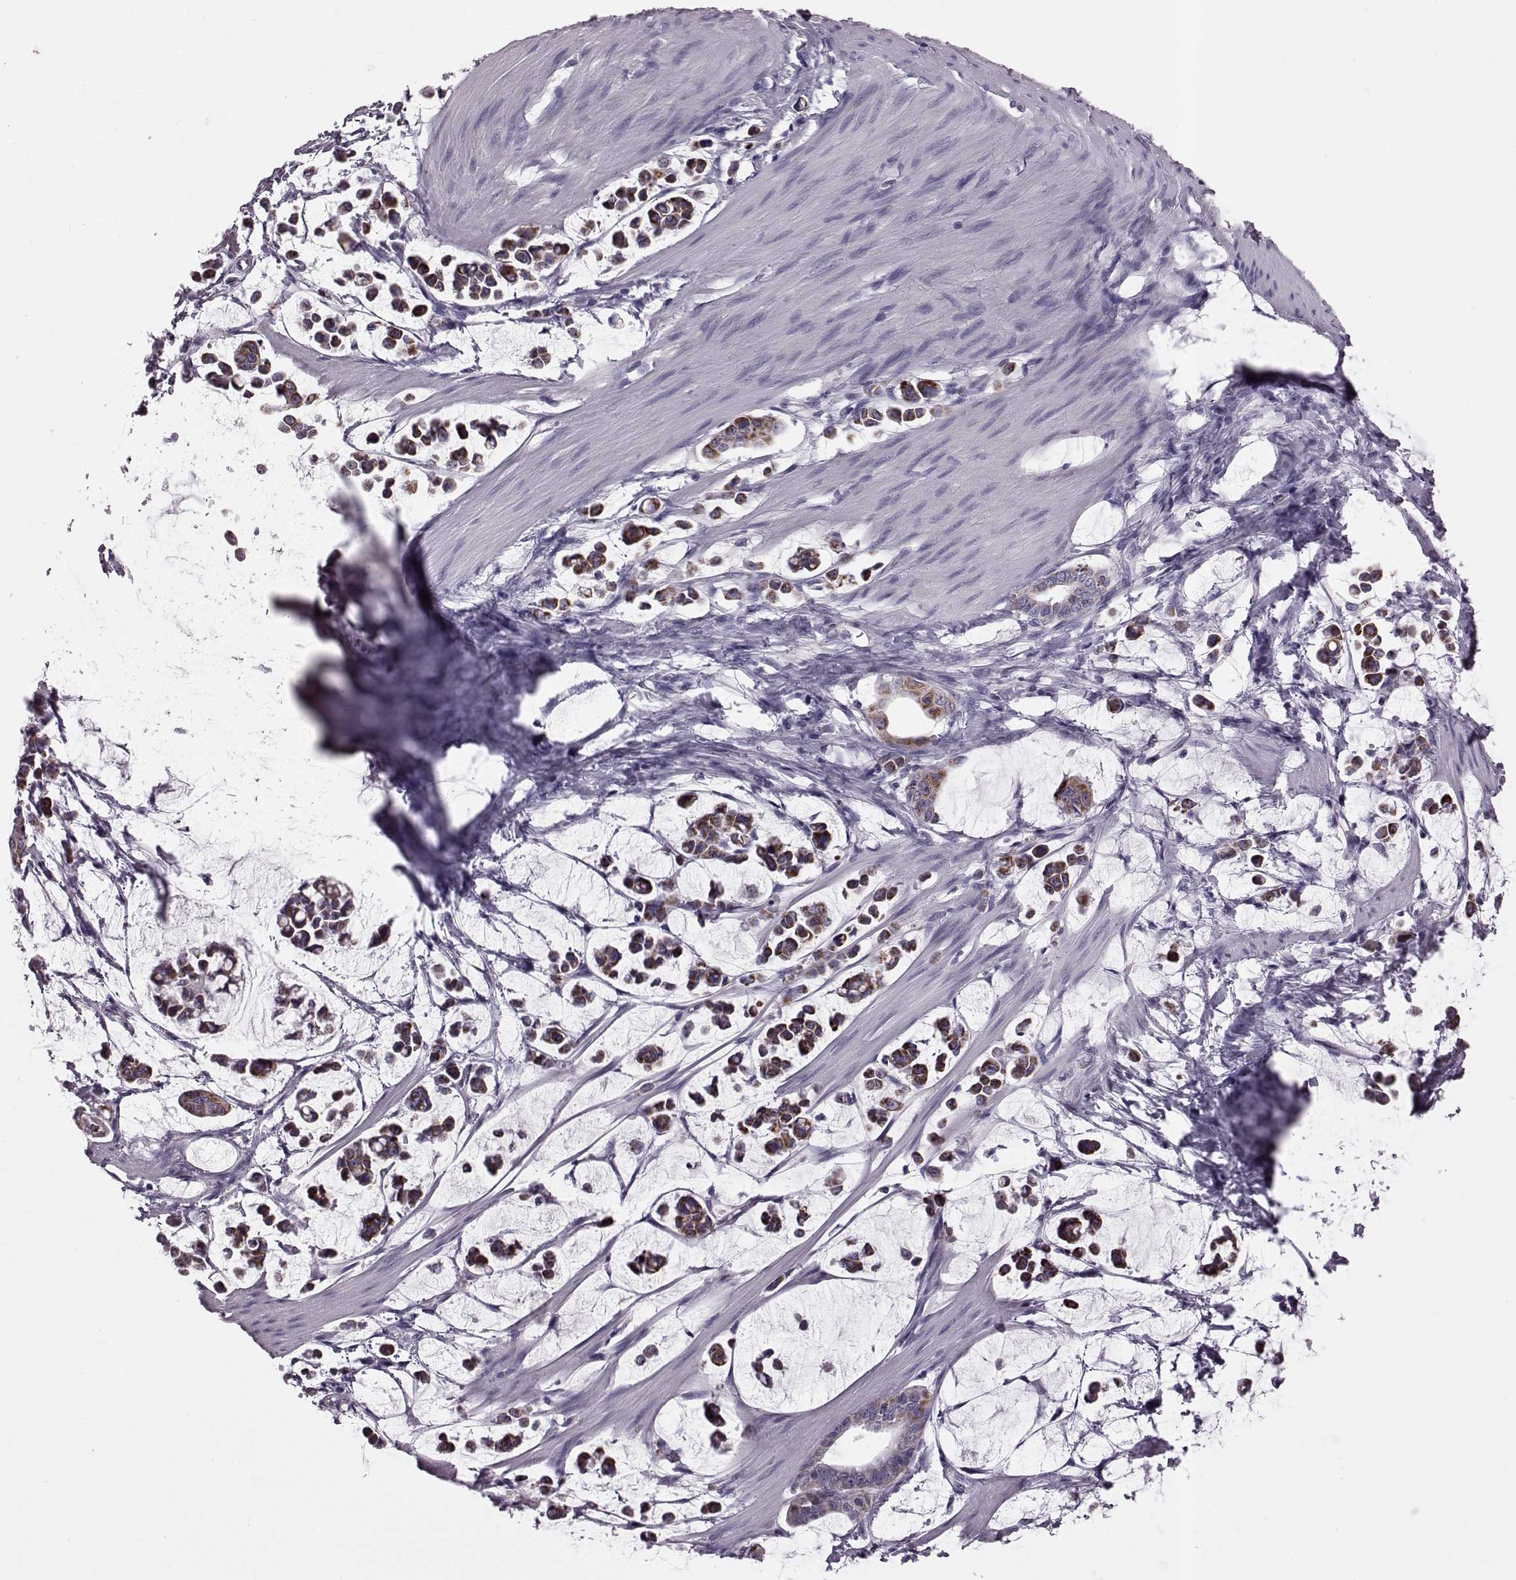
{"staining": {"intensity": "strong", "quantity": ">75%", "location": "cytoplasmic/membranous"}, "tissue": "stomach cancer", "cell_type": "Tumor cells", "image_type": "cancer", "snomed": [{"axis": "morphology", "description": "Adenocarcinoma, NOS"}, {"axis": "topography", "description": "Stomach"}], "caption": "Strong cytoplasmic/membranous protein positivity is identified in approximately >75% of tumor cells in stomach adenocarcinoma.", "gene": "RIMS2", "patient": {"sex": "male", "age": 82}}